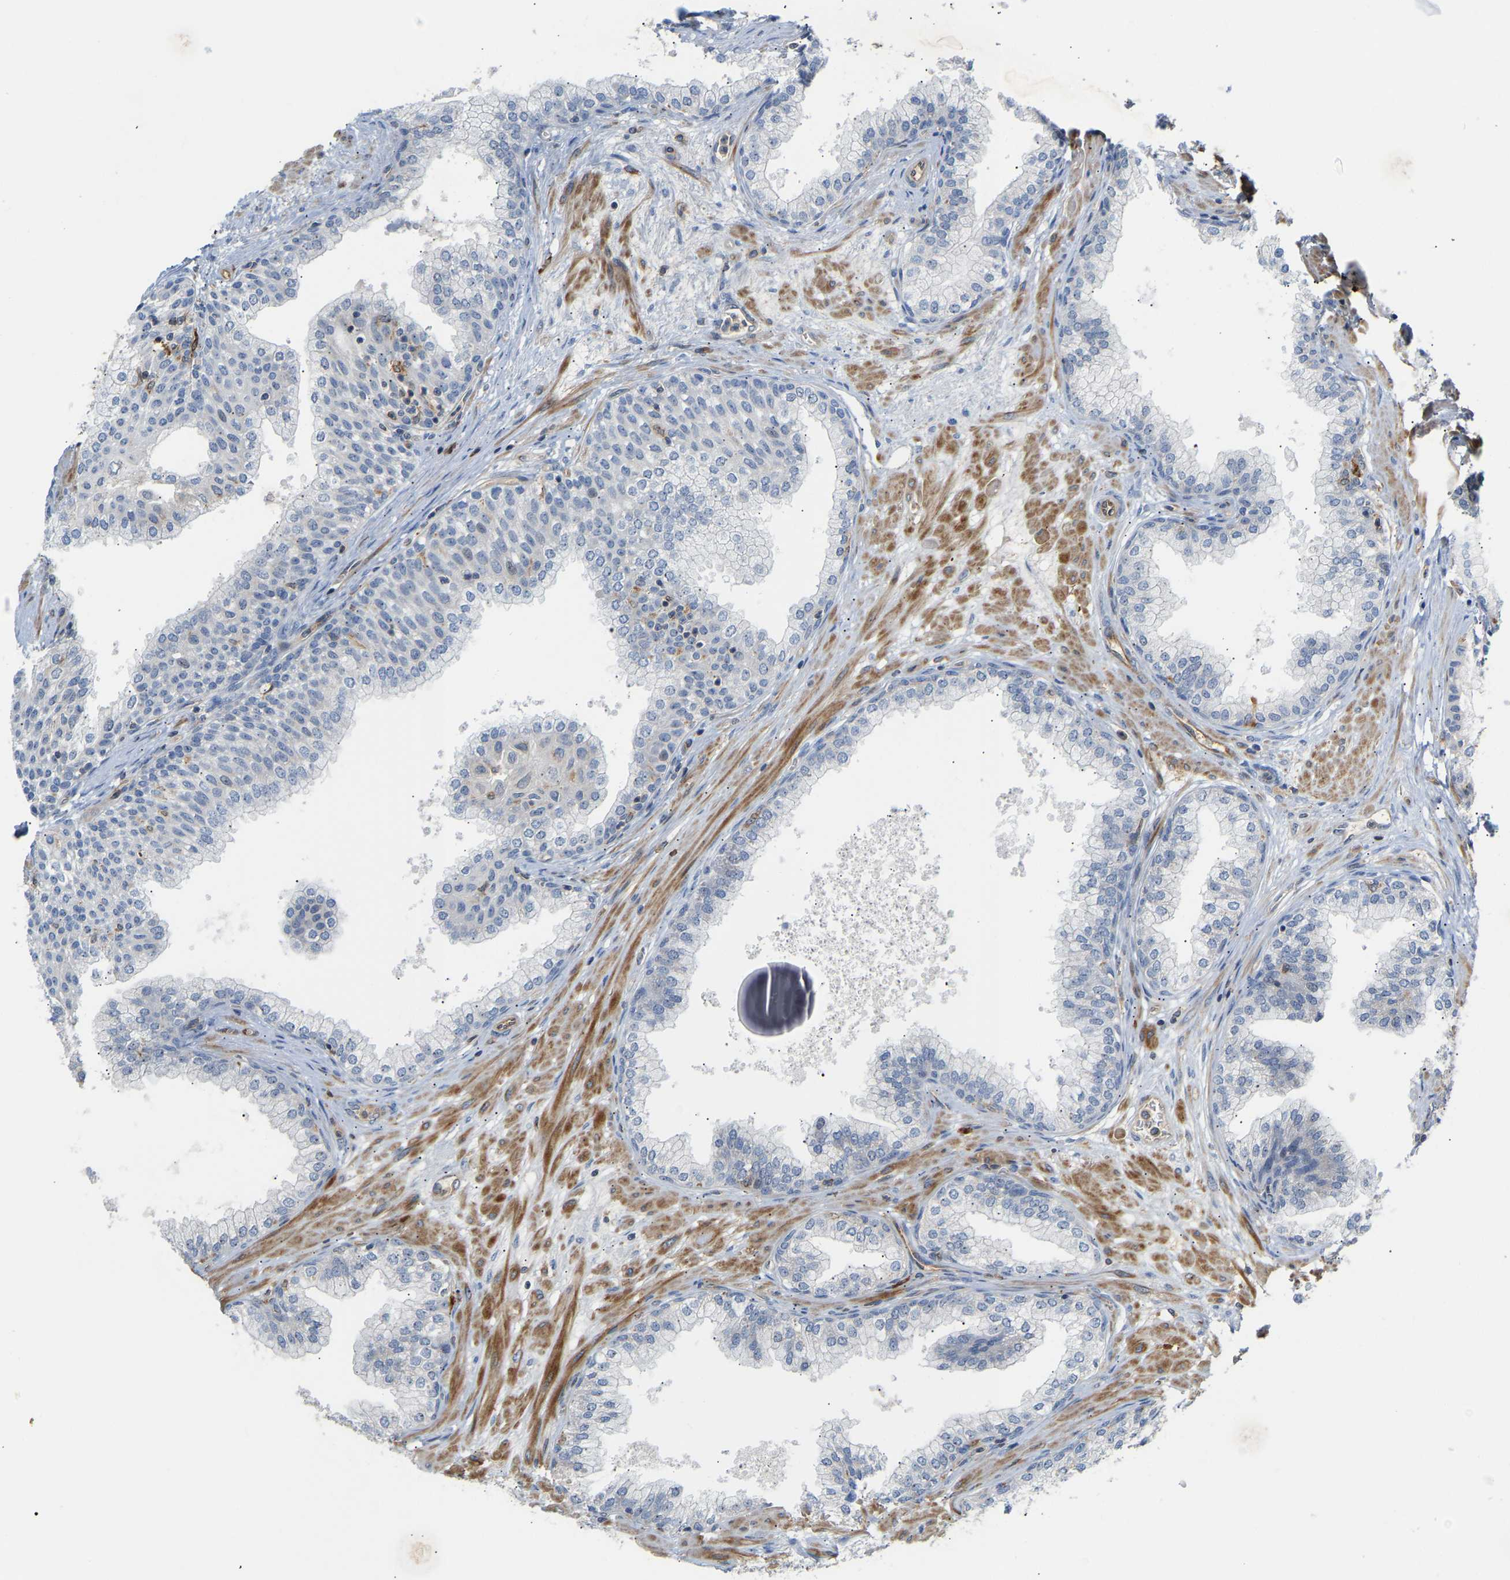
{"staining": {"intensity": "weak", "quantity": "<25%", "location": "cytoplasmic/membranous"}, "tissue": "prostate", "cell_type": "Glandular cells", "image_type": "normal", "snomed": [{"axis": "morphology", "description": "Normal tissue, NOS"}, {"axis": "morphology", "description": "Urothelial carcinoma, Low grade"}, {"axis": "topography", "description": "Urinary bladder"}, {"axis": "topography", "description": "Prostate"}], "caption": "This image is of unremarkable prostate stained with IHC to label a protein in brown with the nuclei are counter-stained blue. There is no staining in glandular cells.", "gene": "PLCG2", "patient": {"sex": "male", "age": 60}}